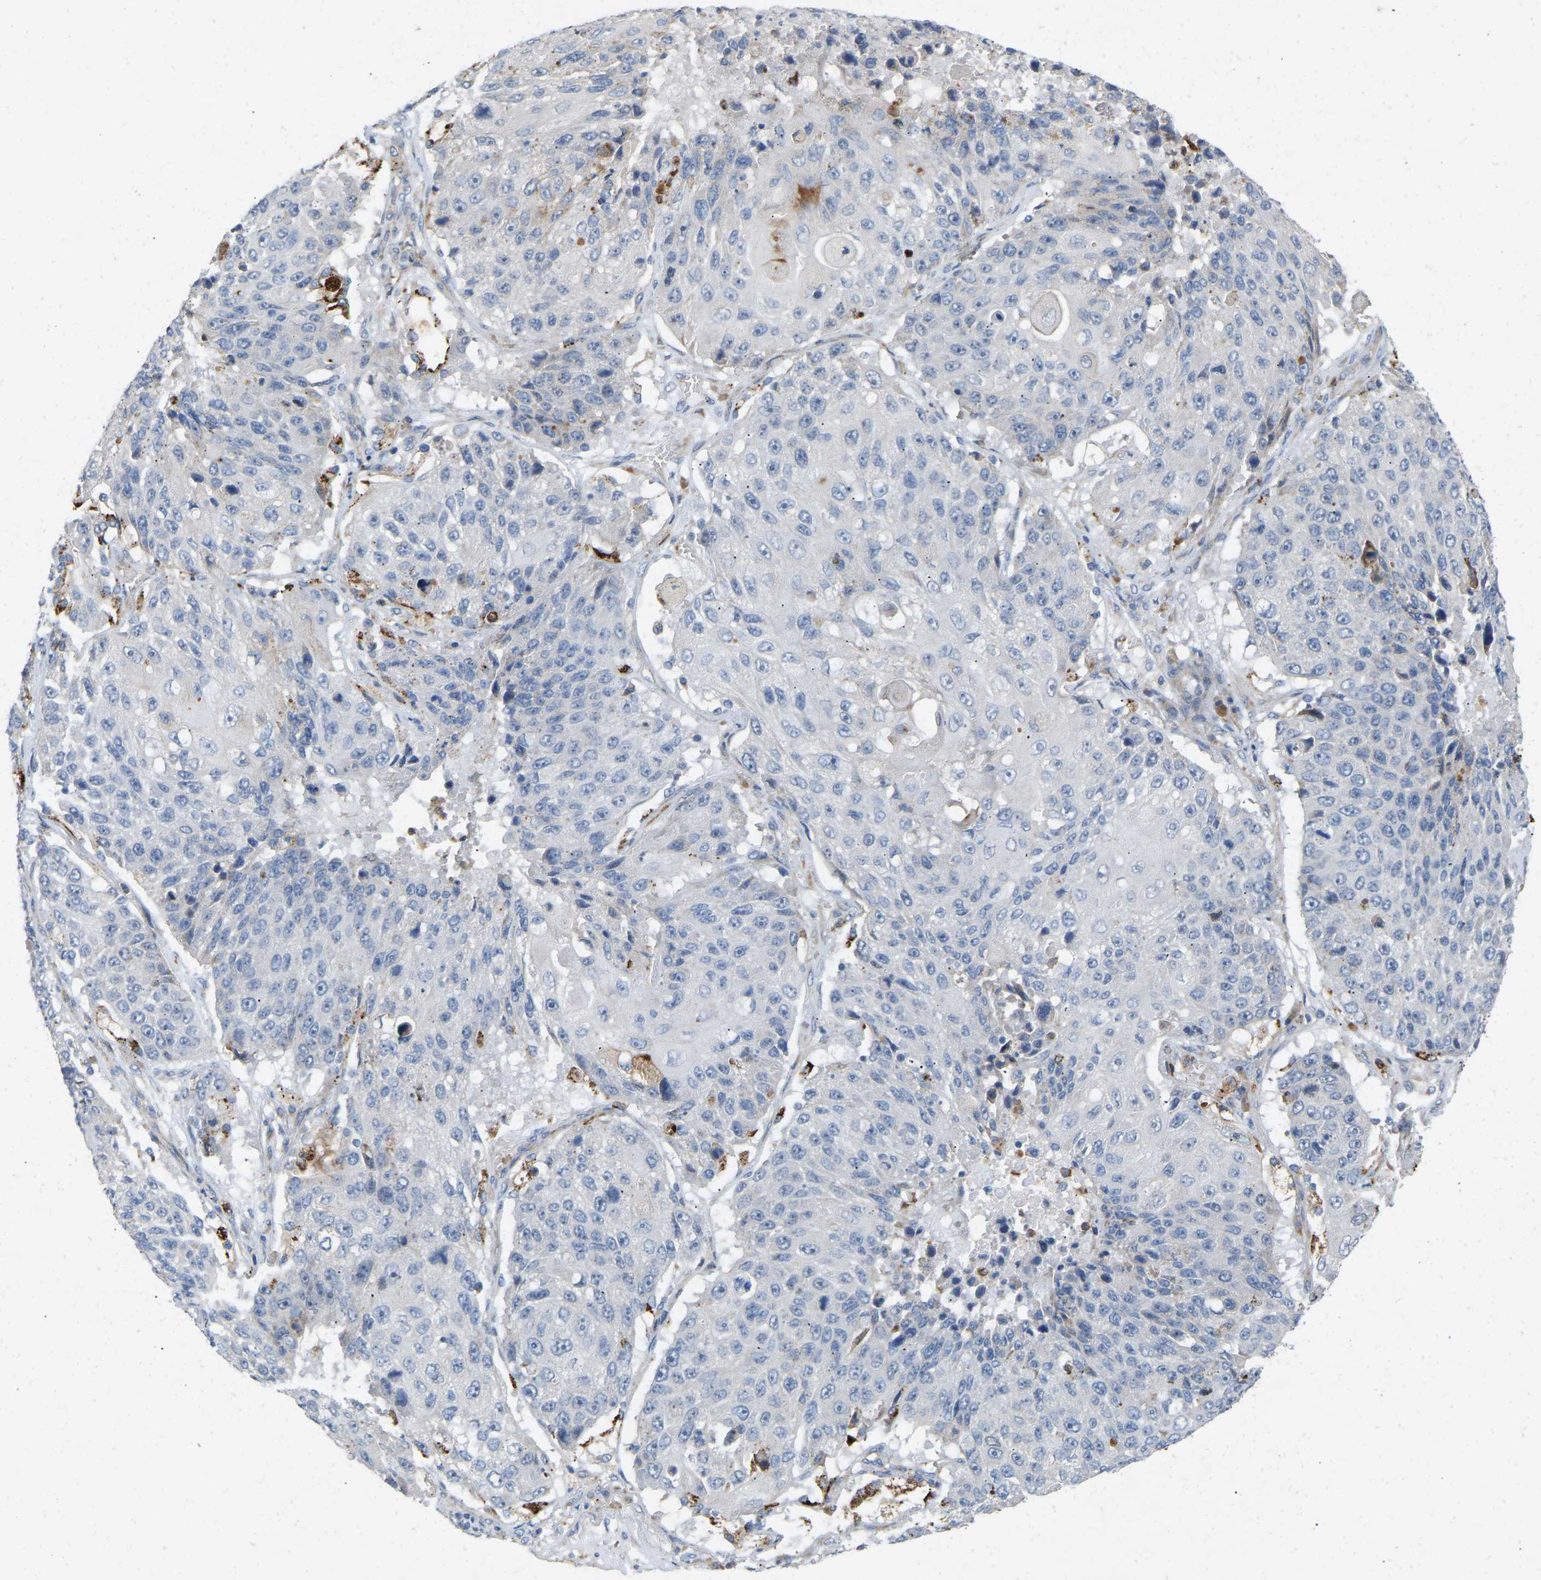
{"staining": {"intensity": "negative", "quantity": "none", "location": "none"}, "tissue": "lung cancer", "cell_type": "Tumor cells", "image_type": "cancer", "snomed": [{"axis": "morphology", "description": "Squamous cell carcinoma, NOS"}, {"axis": "topography", "description": "Lung"}], "caption": "This is an IHC micrograph of lung cancer (squamous cell carcinoma). There is no positivity in tumor cells.", "gene": "RHEB", "patient": {"sex": "male", "age": 61}}